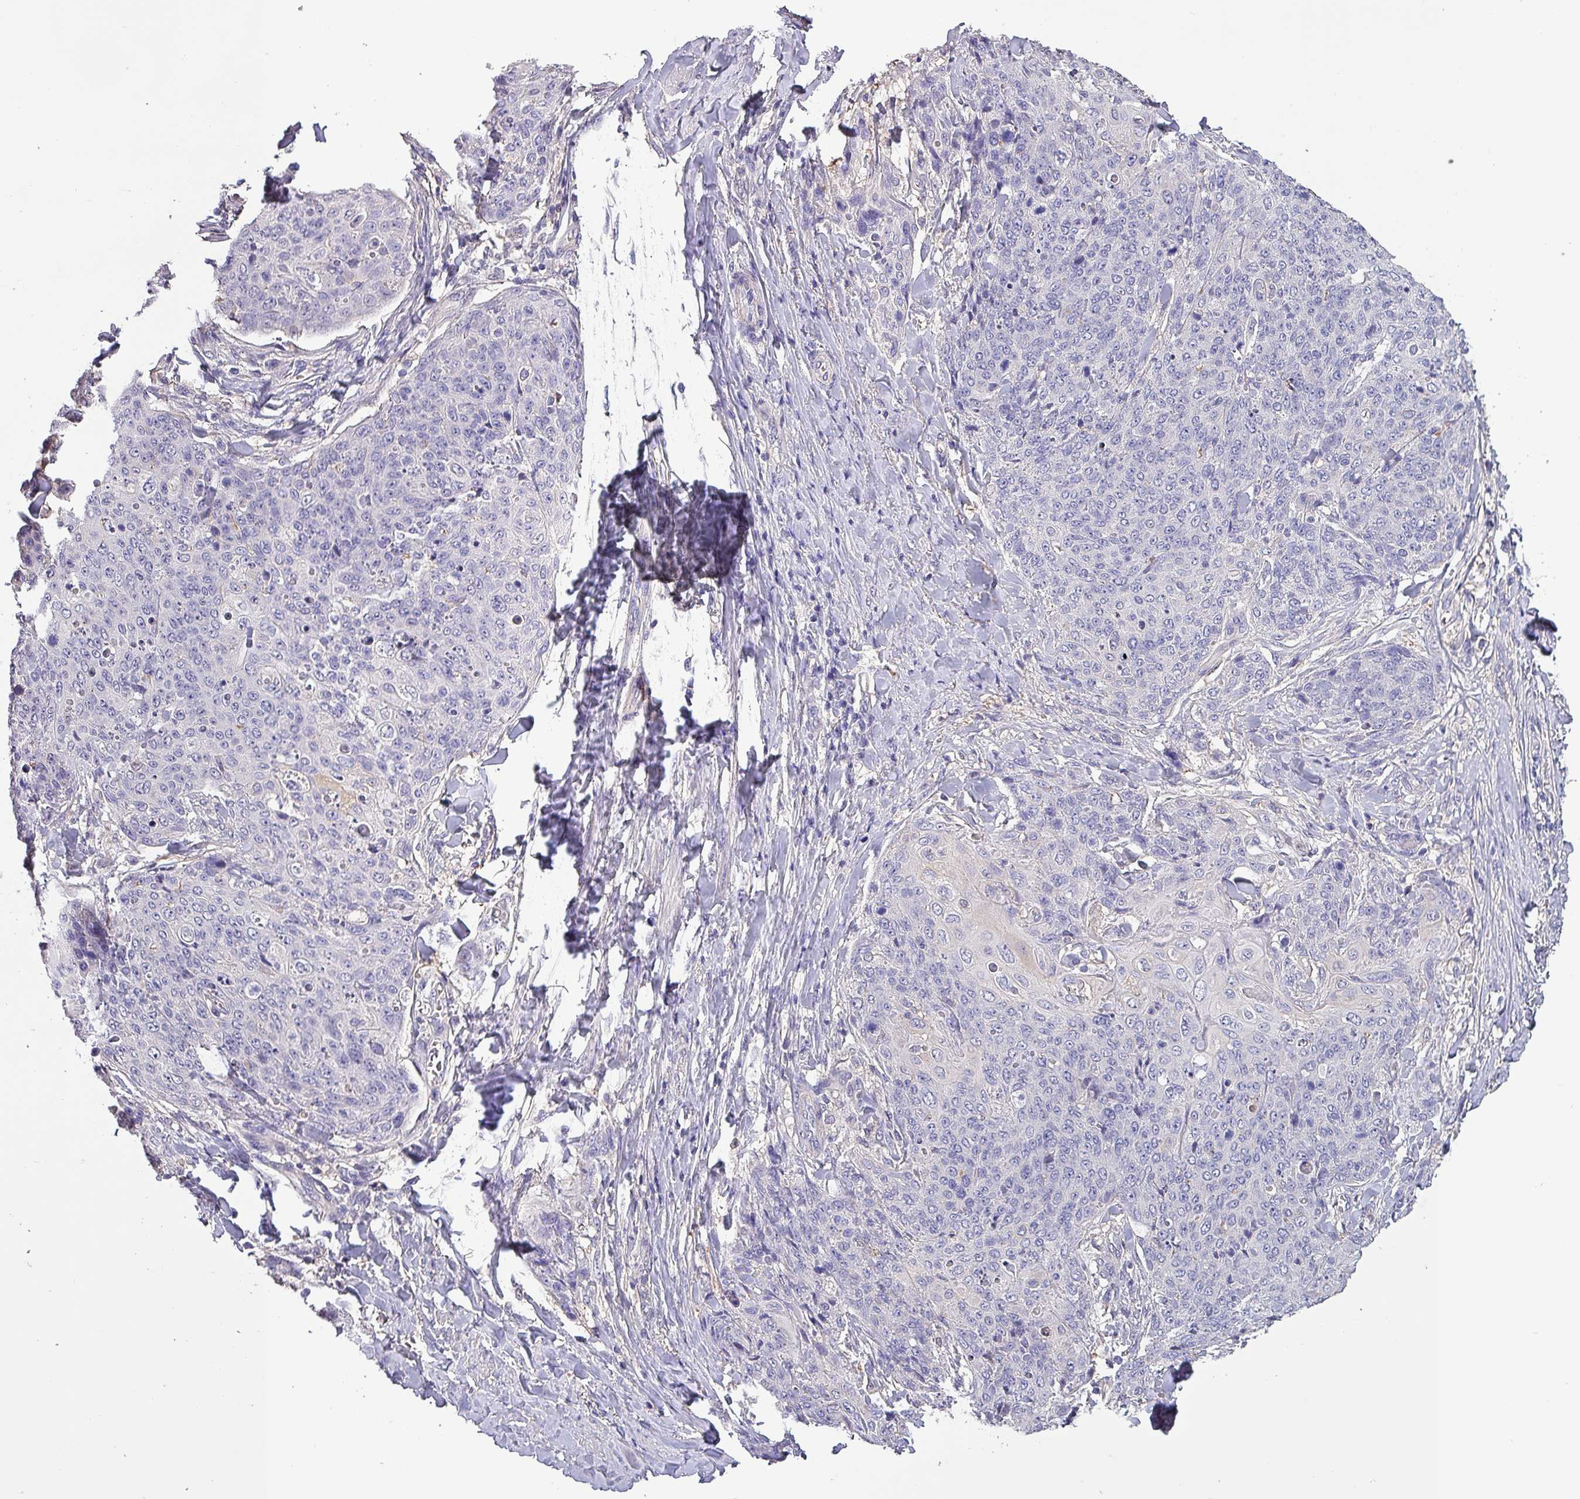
{"staining": {"intensity": "negative", "quantity": "none", "location": "none"}, "tissue": "skin cancer", "cell_type": "Tumor cells", "image_type": "cancer", "snomed": [{"axis": "morphology", "description": "Squamous cell carcinoma, NOS"}, {"axis": "topography", "description": "Skin"}, {"axis": "topography", "description": "Vulva"}], "caption": "Immunohistochemical staining of squamous cell carcinoma (skin) reveals no significant staining in tumor cells. (Immunohistochemistry (ihc), brightfield microscopy, high magnification).", "gene": "HTRA4", "patient": {"sex": "female", "age": 85}}